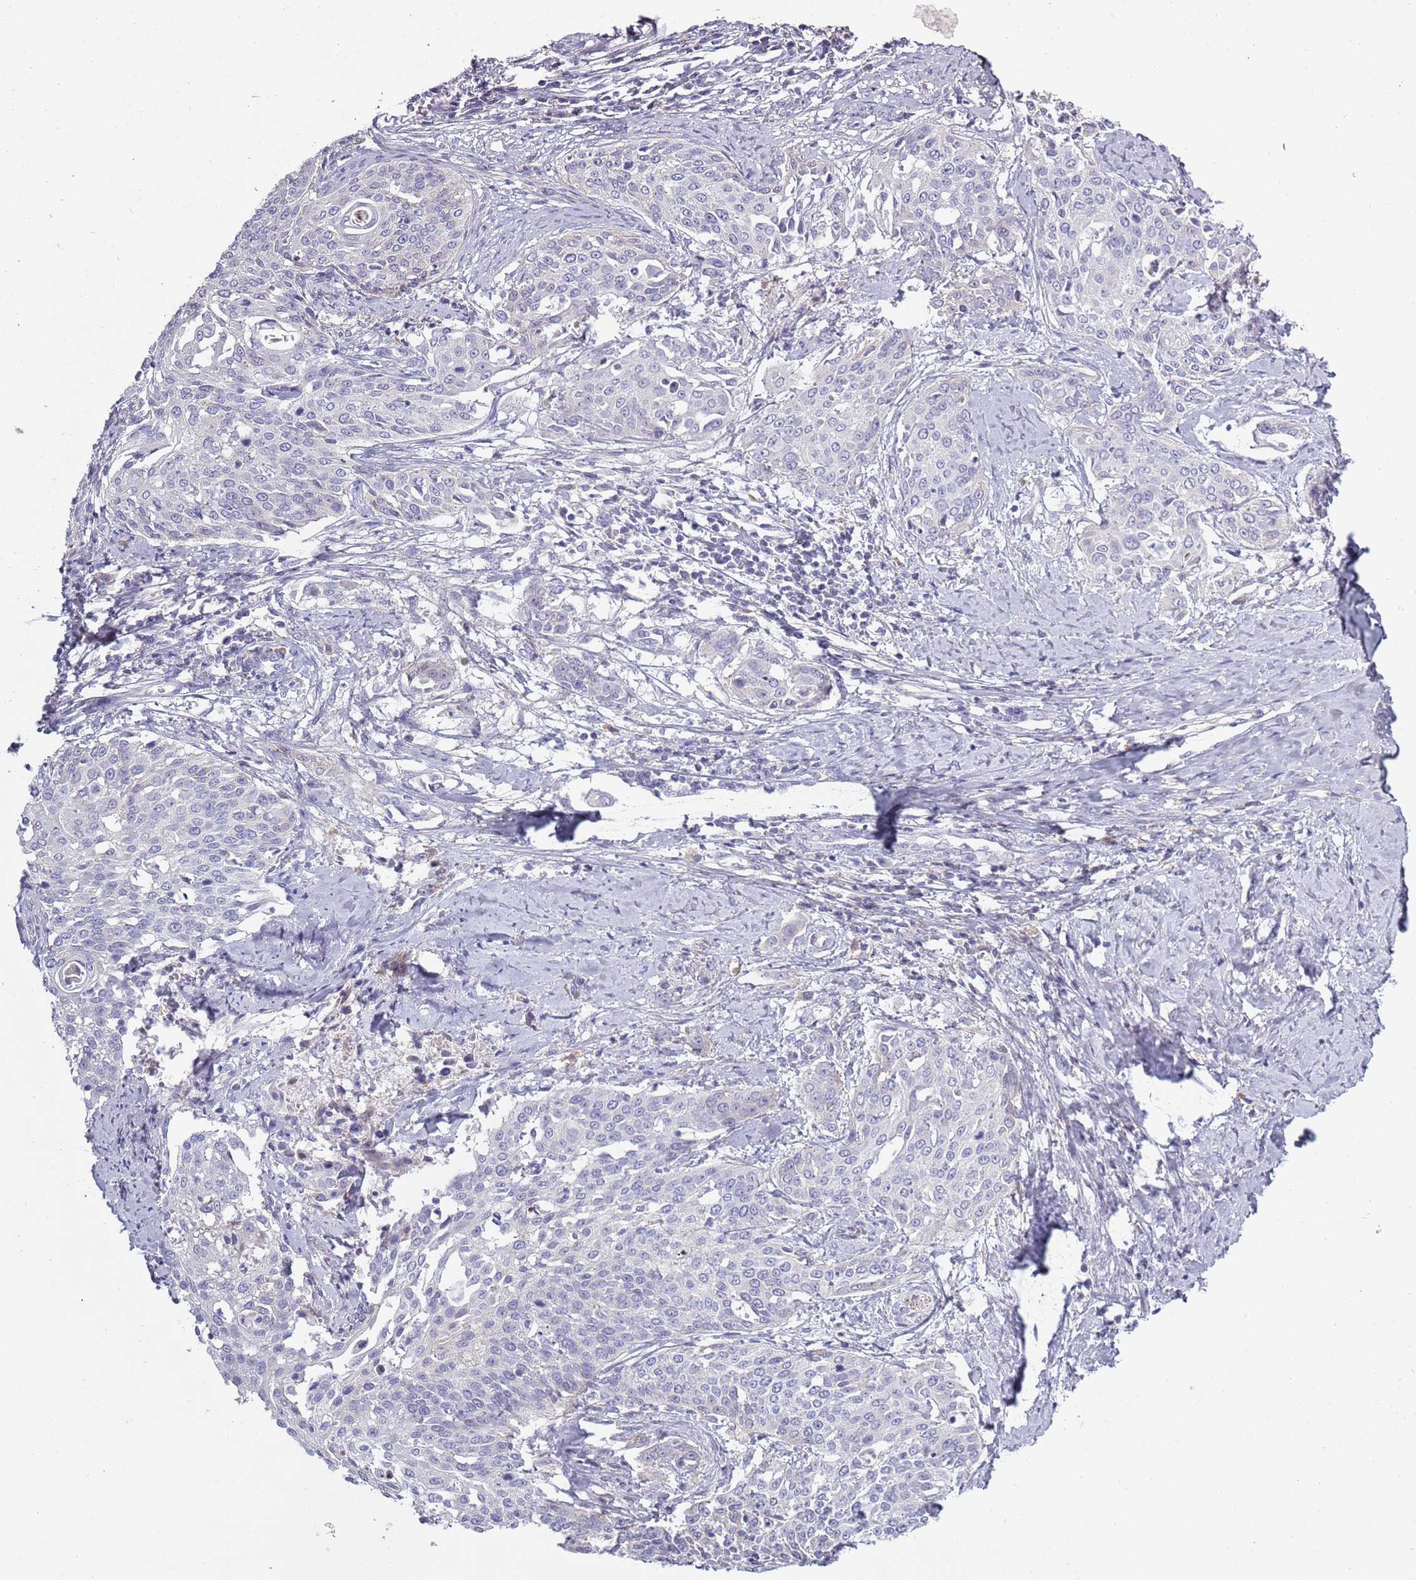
{"staining": {"intensity": "negative", "quantity": "none", "location": "none"}, "tissue": "cervical cancer", "cell_type": "Tumor cells", "image_type": "cancer", "snomed": [{"axis": "morphology", "description": "Squamous cell carcinoma, NOS"}, {"axis": "topography", "description": "Cervix"}], "caption": "Micrograph shows no protein expression in tumor cells of cervical cancer tissue.", "gene": "TNFRSF6B", "patient": {"sex": "female", "age": 44}}